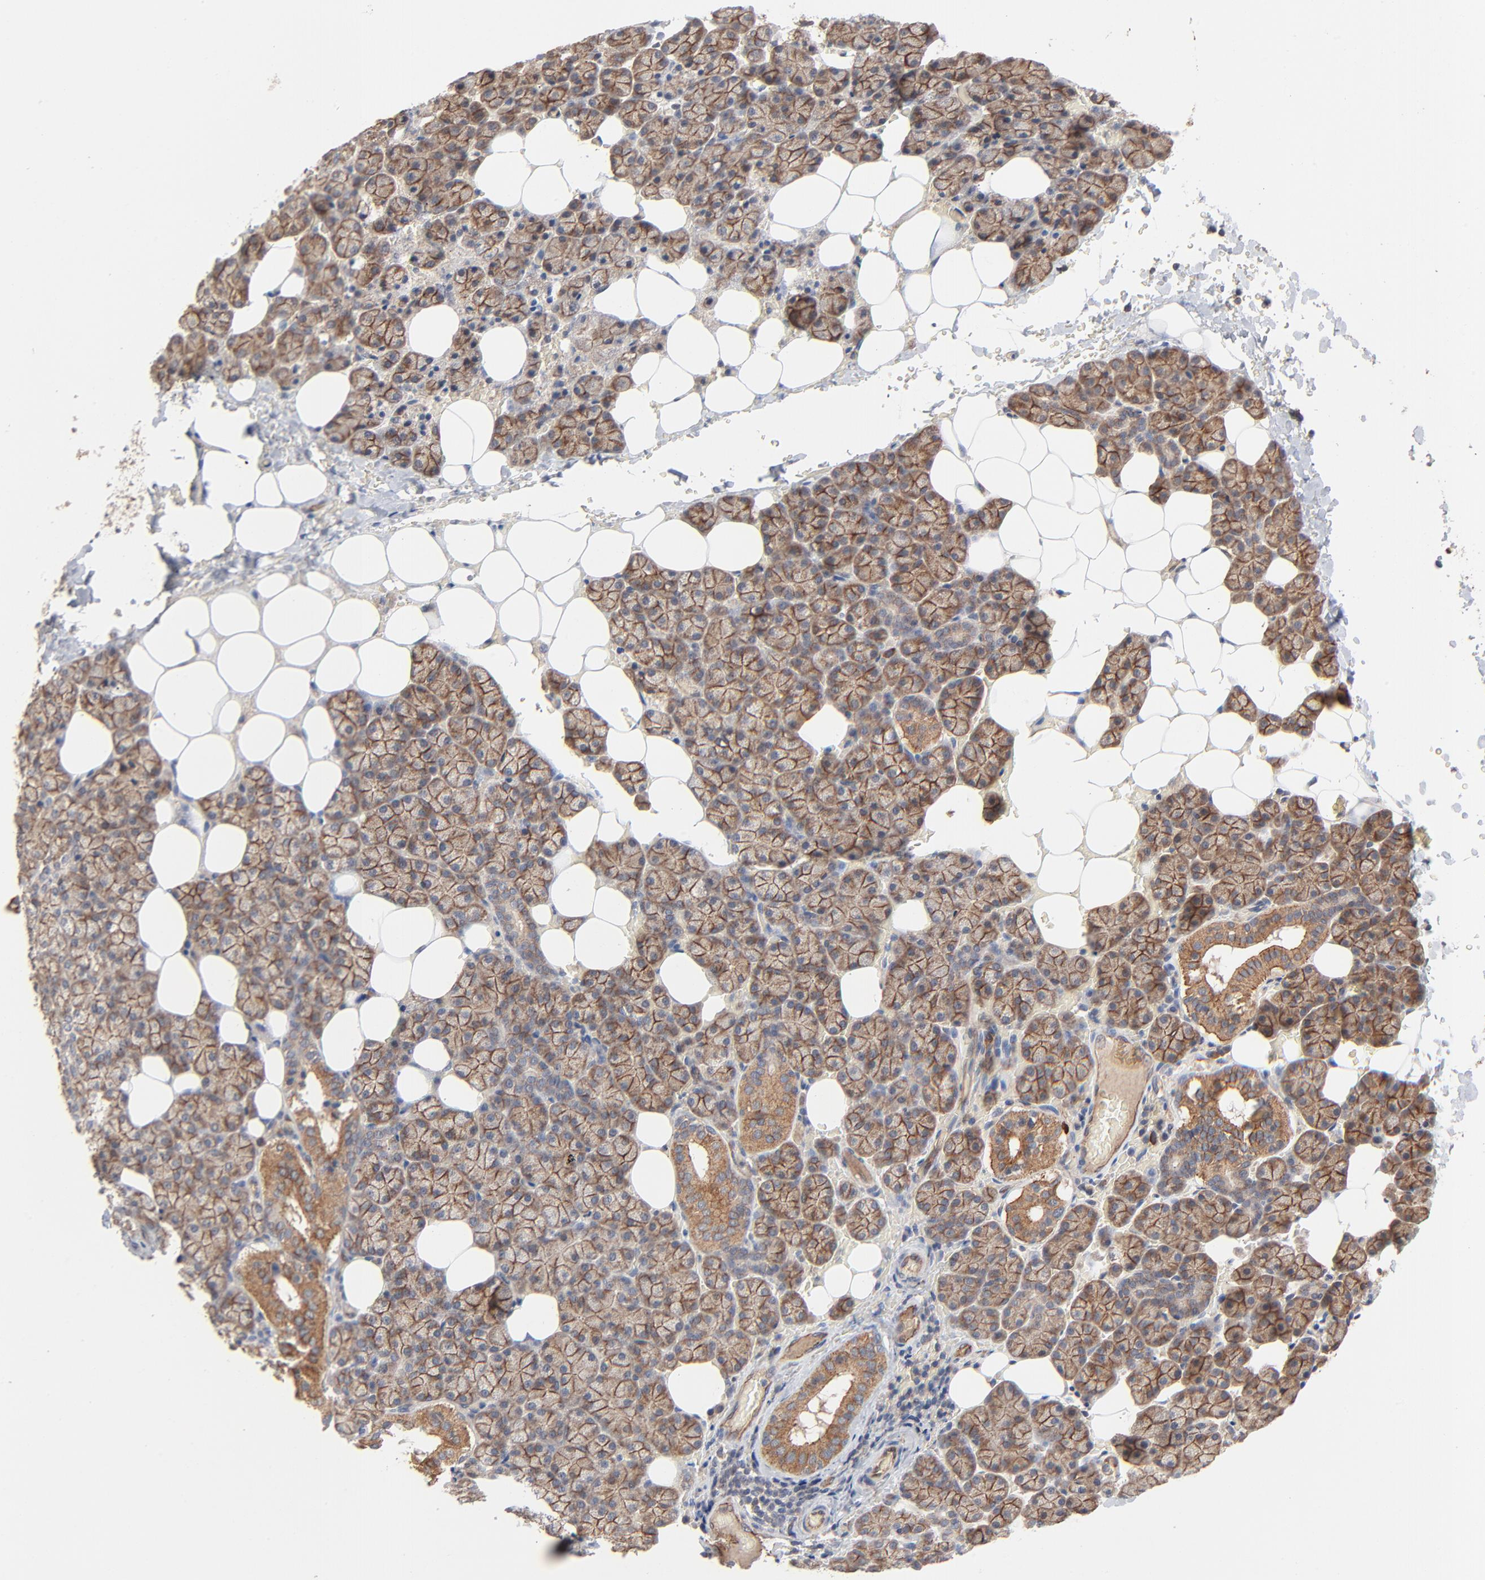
{"staining": {"intensity": "strong", "quantity": ">75%", "location": "cytoplasmic/membranous"}, "tissue": "salivary gland", "cell_type": "Glandular cells", "image_type": "normal", "snomed": [{"axis": "morphology", "description": "Normal tissue, NOS"}, {"axis": "topography", "description": "Lymph node"}, {"axis": "topography", "description": "Salivary gland"}], "caption": "DAB immunohistochemical staining of normal salivary gland shows strong cytoplasmic/membranous protein expression in approximately >75% of glandular cells.", "gene": "ABLIM3", "patient": {"sex": "male", "age": 8}}